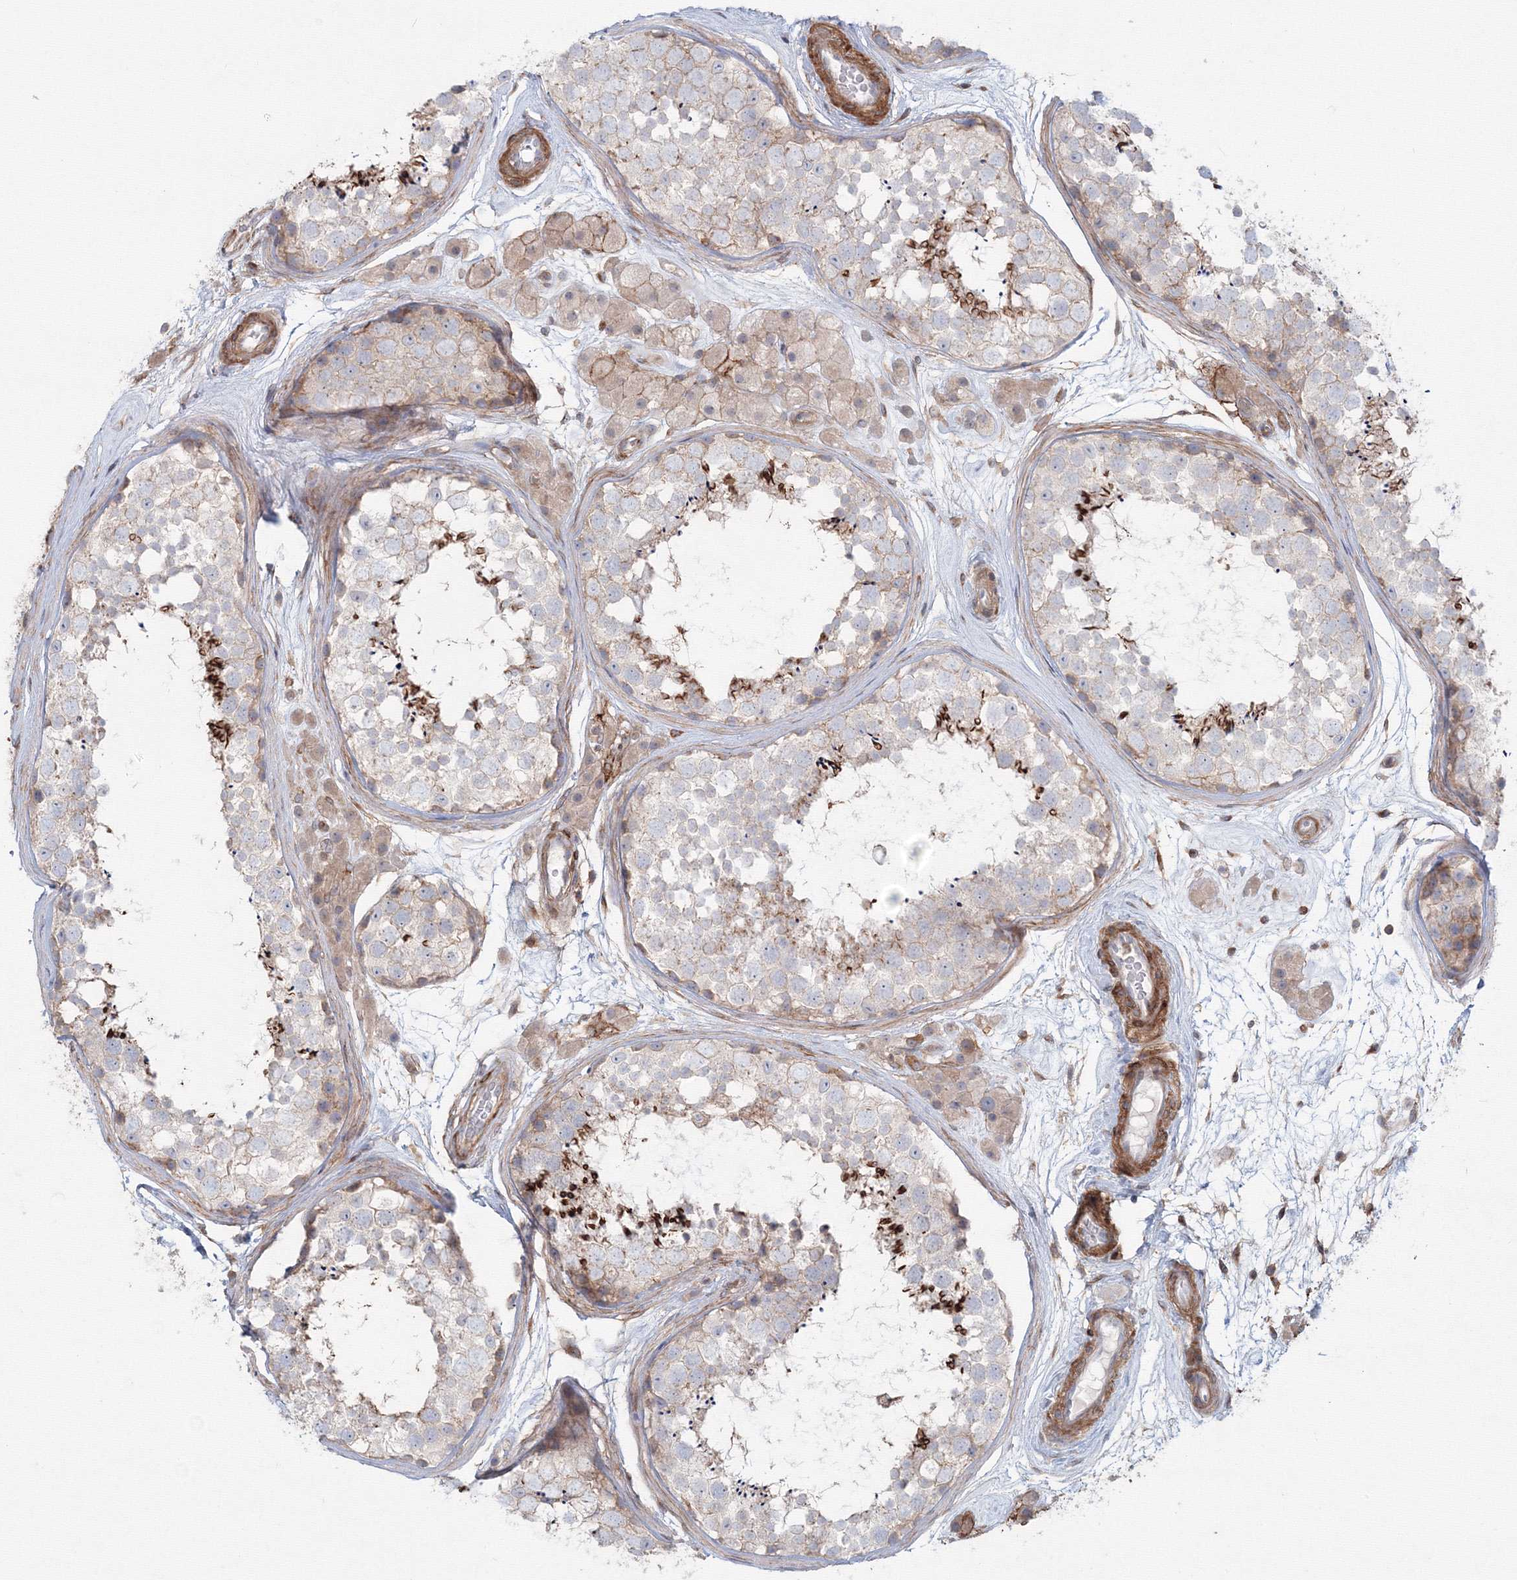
{"staining": {"intensity": "moderate", "quantity": "25%-75%", "location": "cytoplasmic/membranous"}, "tissue": "testis", "cell_type": "Cells in seminiferous ducts", "image_type": "normal", "snomed": [{"axis": "morphology", "description": "Normal tissue, NOS"}, {"axis": "topography", "description": "Testis"}], "caption": "Brown immunohistochemical staining in unremarkable testis reveals moderate cytoplasmic/membranous staining in about 25%-75% of cells in seminiferous ducts. (IHC, brightfield microscopy, high magnification).", "gene": "SH3PXD2A", "patient": {"sex": "male", "age": 56}}